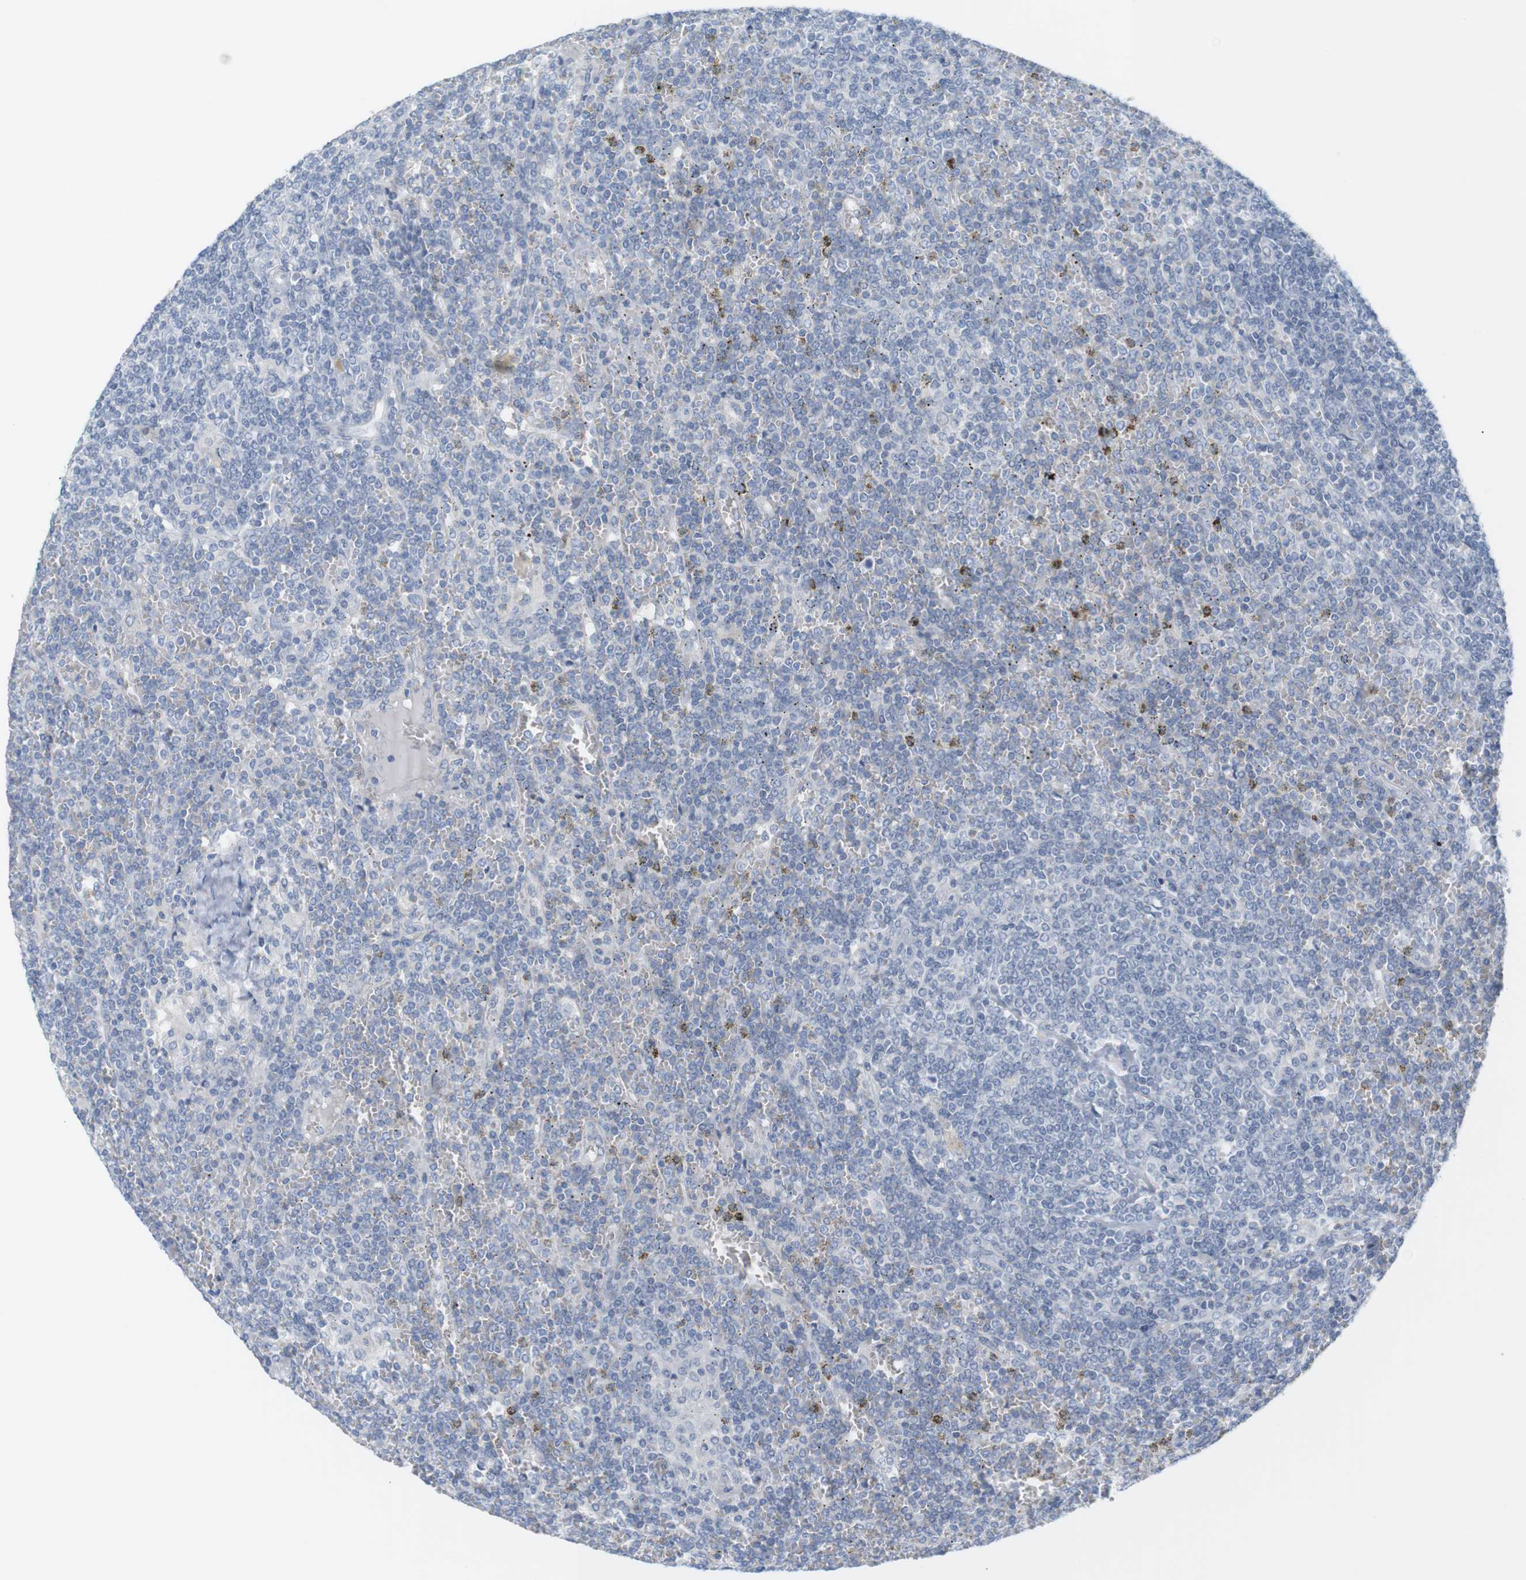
{"staining": {"intensity": "negative", "quantity": "none", "location": "none"}, "tissue": "lymphoma", "cell_type": "Tumor cells", "image_type": "cancer", "snomed": [{"axis": "morphology", "description": "Malignant lymphoma, non-Hodgkin's type, Low grade"}, {"axis": "topography", "description": "Spleen"}], "caption": "Human lymphoma stained for a protein using immunohistochemistry shows no positivity in tumor cells.", "gene": "RGS9", "patient": {"sex": "female", "age": 19}}